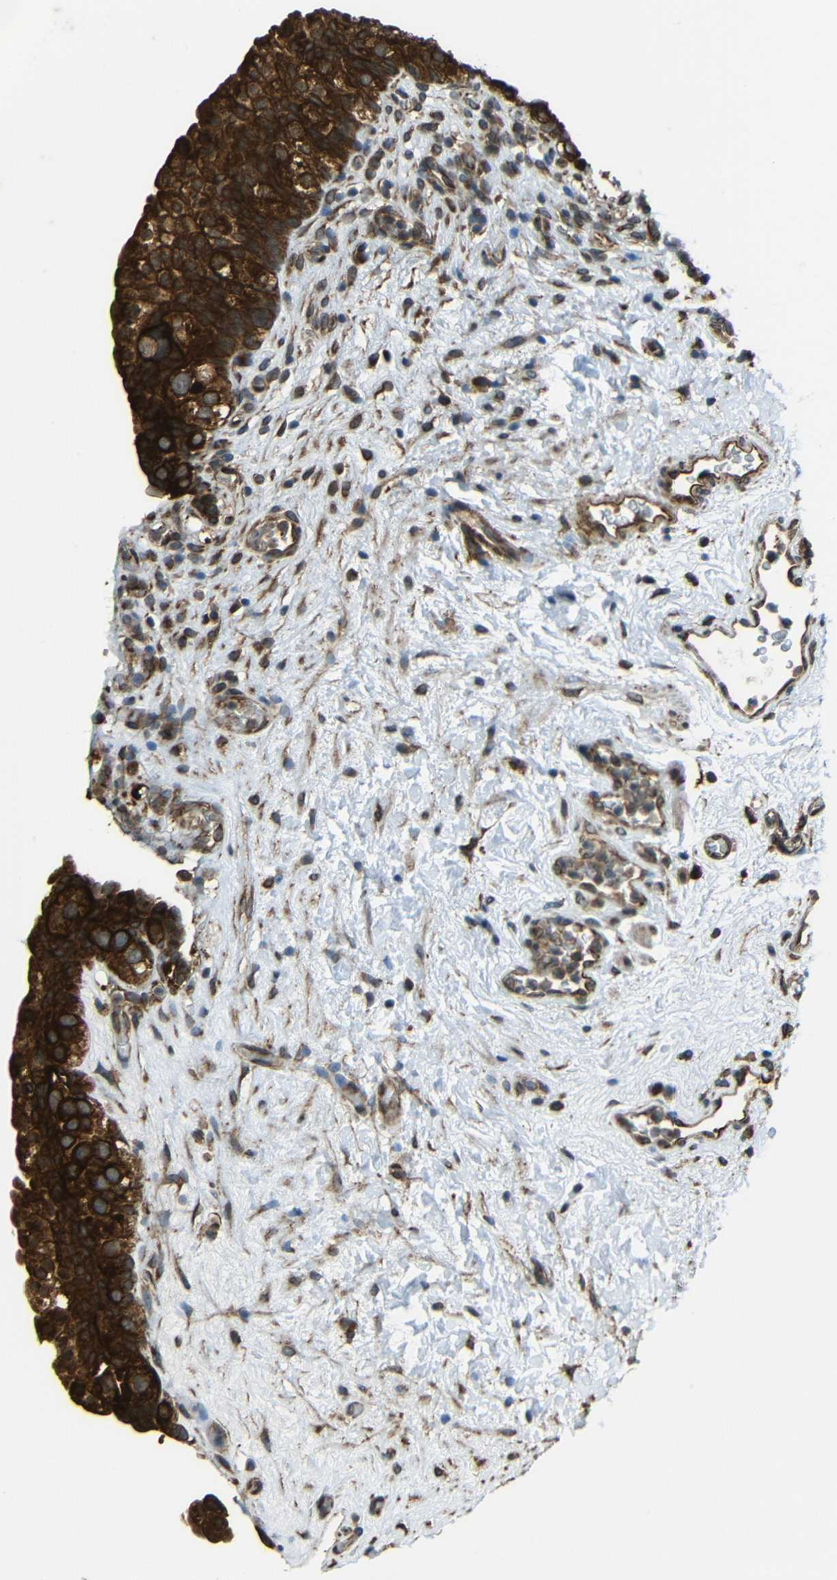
{"staining": {"intensity": "strong", "quantity": ">75%", "location": "cytoplasmic/membranous"}, "tissue": "urinary bladder", "cell_type": "Urothelial cells", "image_type": "normal", "snomed": [{"axis": "morphology", "description": "Normal tissue, NOS"}, {"axis": "topography", "description": "Urinary bladder"}], "caption": "DAB (3,3'-diaminobenzidine) immunohistochemical staining of benign urinary bladder displays strong cytoplasmic/membranous protein expression in approximately >75% of urothelial cells.", "gene": "VAPB", "patient": {"sex": "female", "age": 64}}